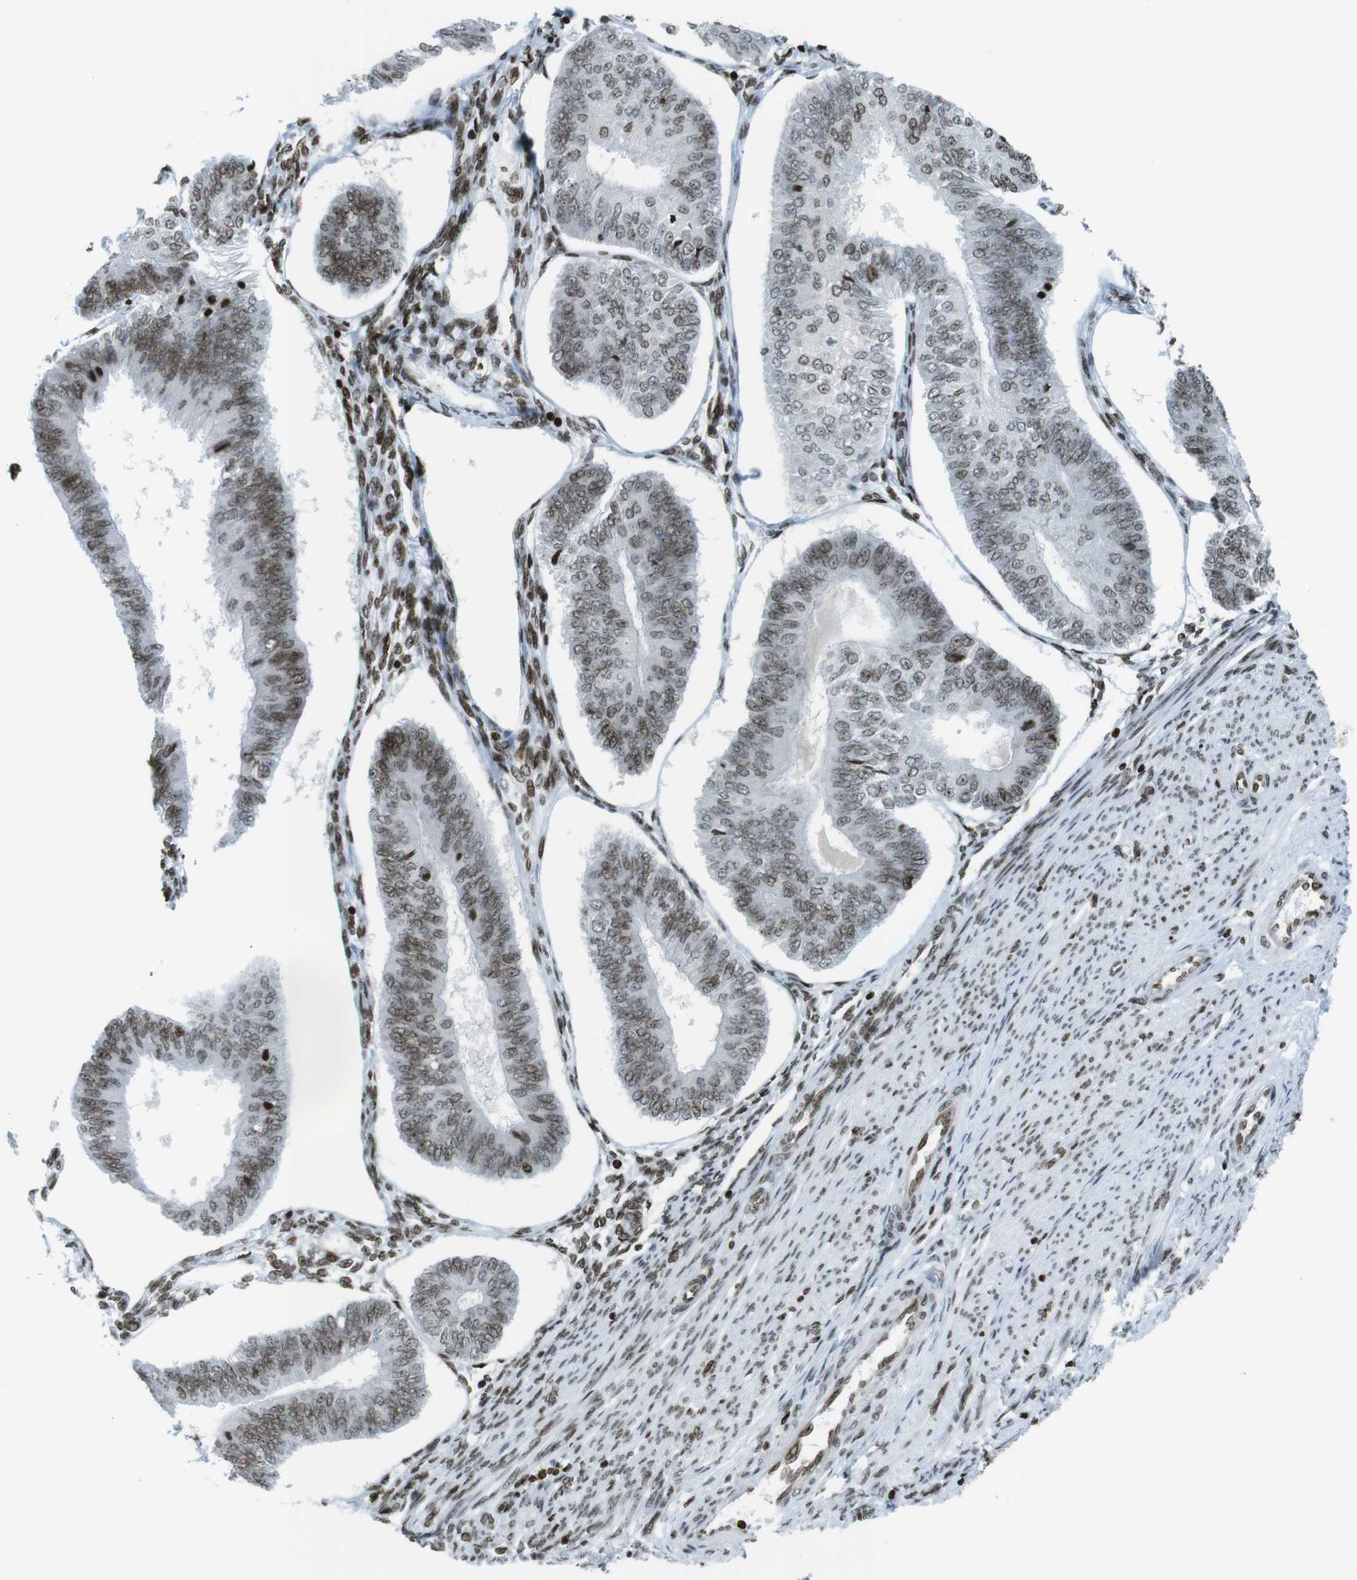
{"staining": {"intensity": "moderate", "quantity": "25%-75%", "location": "nuclear"}, "tissue": "endometrial cancer", "cell_type": "Tumor cells", "image_type": "cancer", "snomed": [{"axis": "morphology", "description": "Adenocarcinoma, NOS"}, {"axis": "topography", "description": "Endometrium"}], "caption": "Endometrial cancer (adenocarcinoma) stained with a brown dye exhibits moderate nuclear positive expression in approximately 25%-75% of tumor cells.", "gene": "H2AC8", "patient": {"sex": "female", "age": 58}}